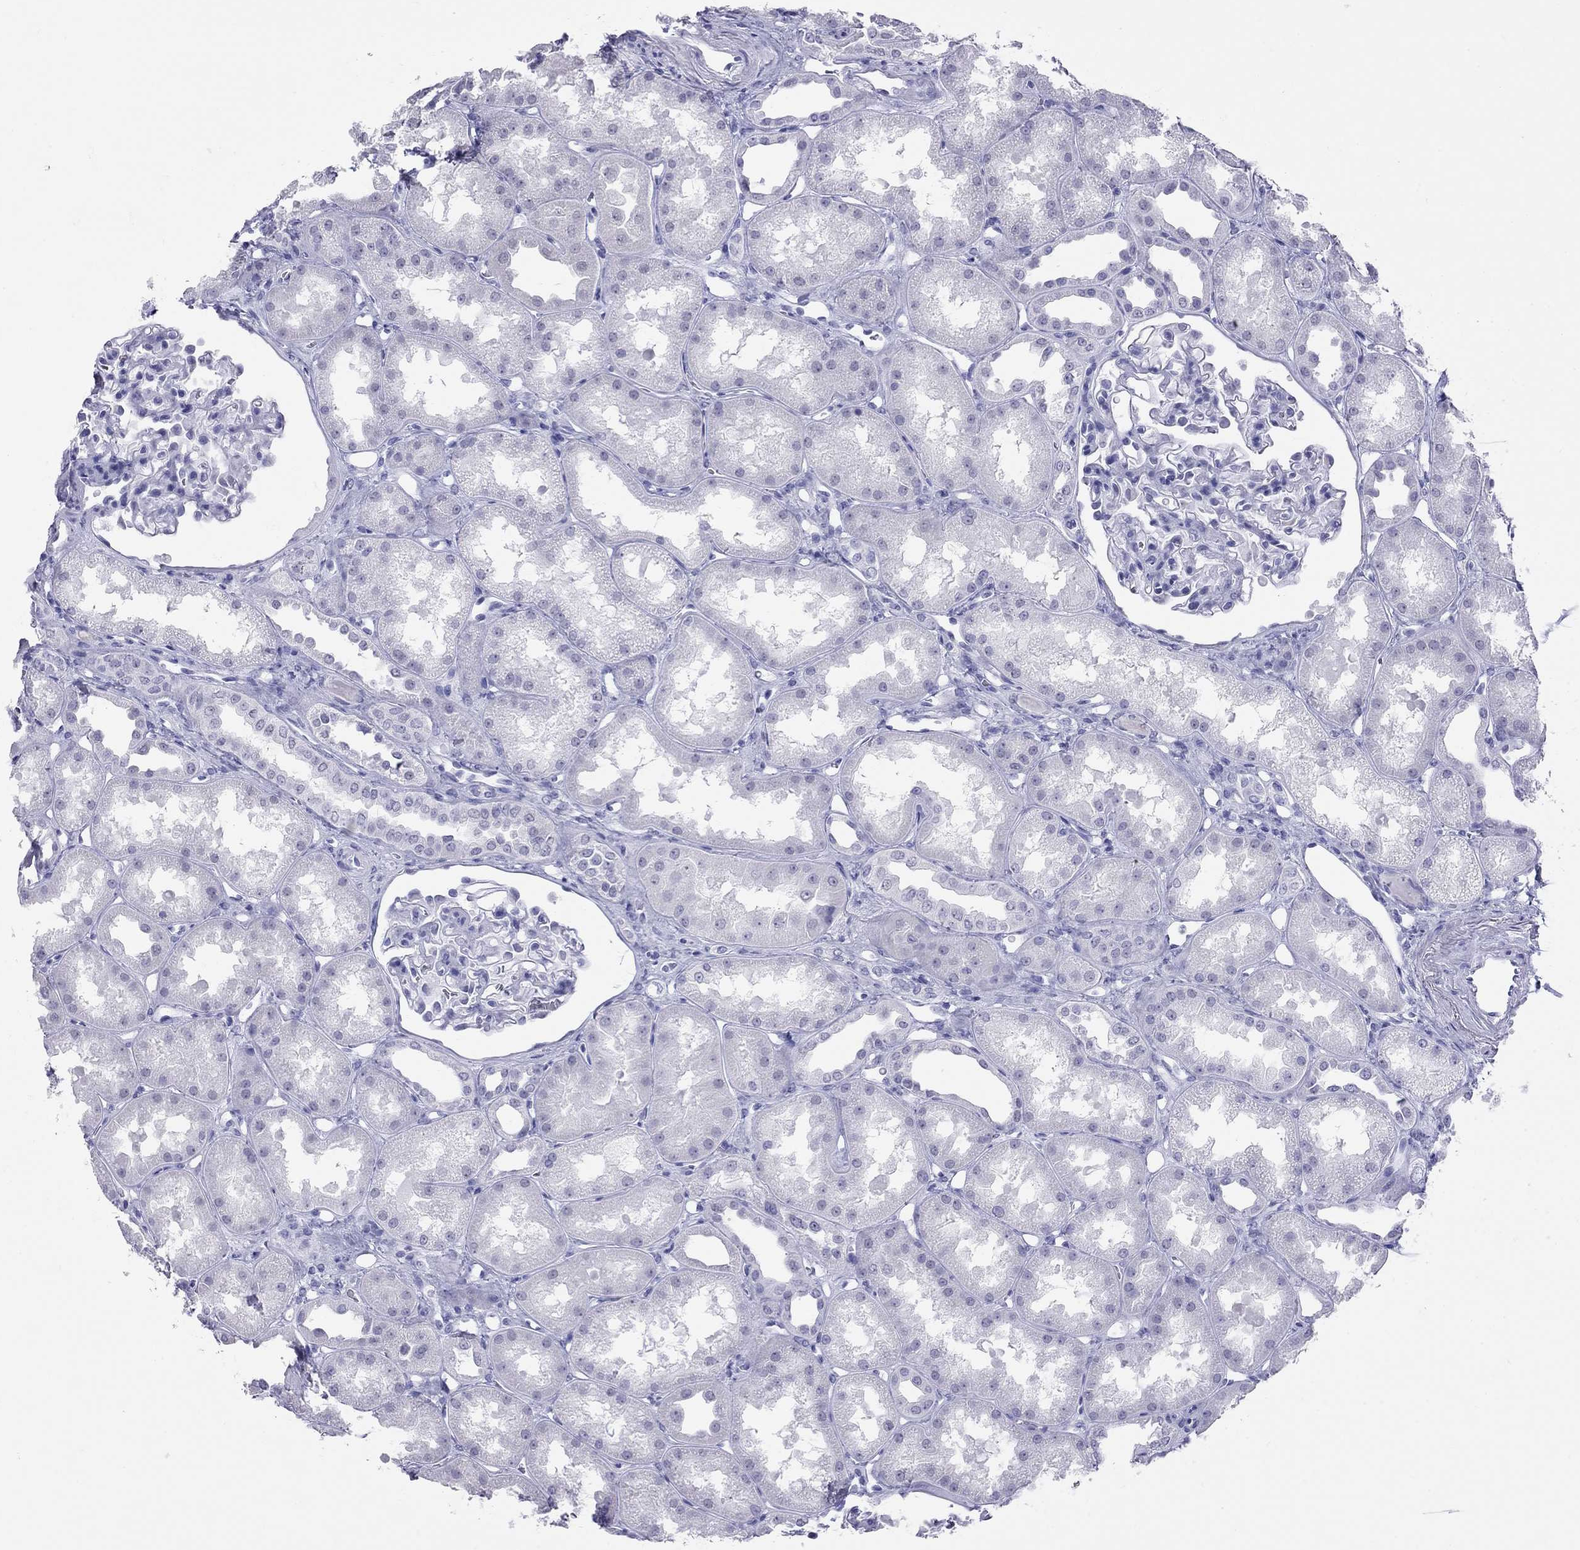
{"staining": {"intensity": "negative", "quantity": "none", "location": "none"}, "tissue": "kidney", "cell_type": "Cells in glomeruli", "image_type": "normal", "snomed": [{"axis": "morphology", "description": "Normal tissue, NOS"}, {"axis": "topography", "description": "Kidney"}], "caption": "IHC photomicrograph of normal kidney: human kidney stained with DAB (3,3'-diaminobenzidine) exhibits no significant protein expression in cells in glomeruli. (Immunohistochemistry (ihc), brightfield microscopy, high magnification).", "gene": "LYAR", "patient": {"sex": "male", "age": 61}}